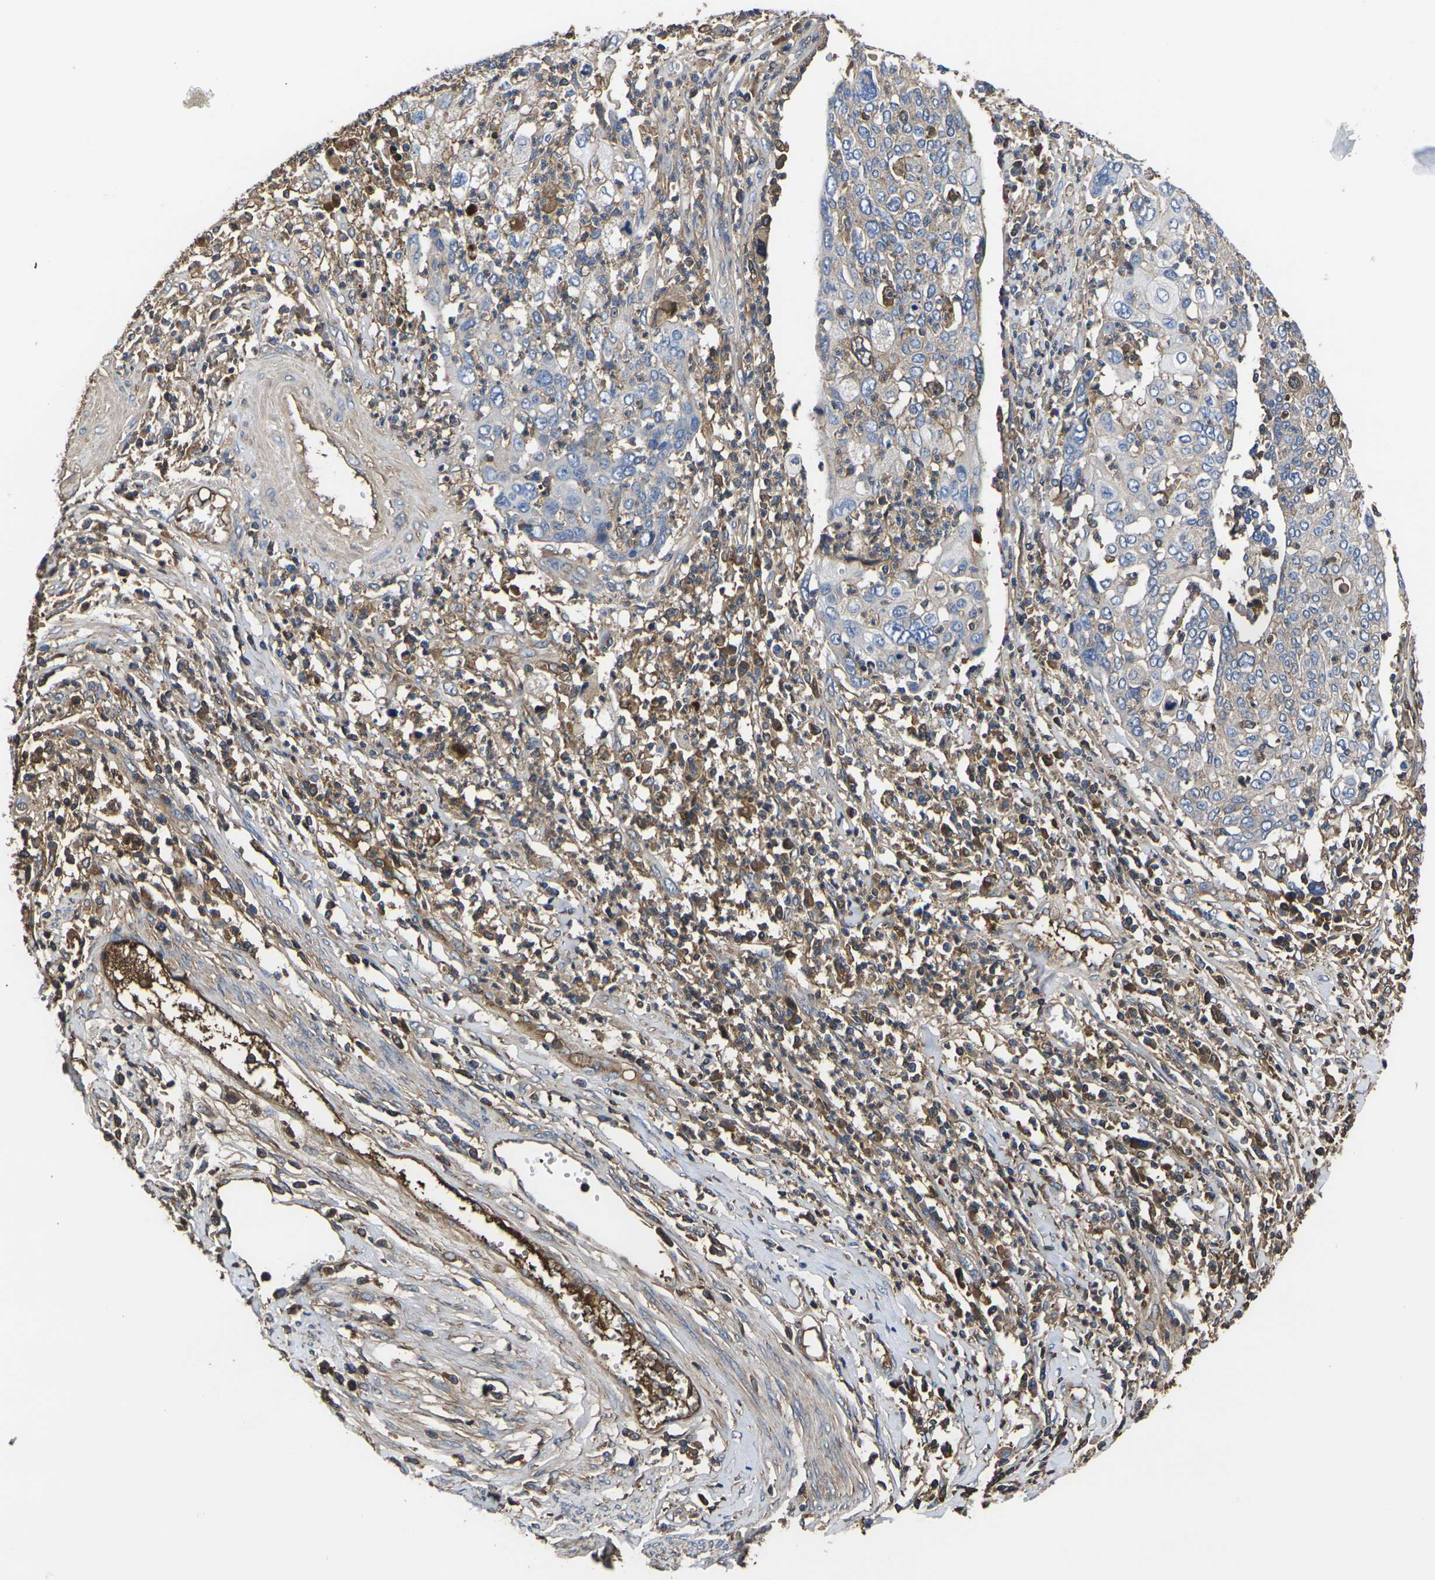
{"staining": {"intensity": "negative", "quantity": "none", "location": "none"}, "tissue": "cervical cancer", "cell_type": "Tumor cells", "image_type": "cancer", "snomed": [{"axis": "morphology", "description": "Squamous cell carcinoma, NOS"}, {"axis": "topography", "description": "Cervix"}], "caption": "Photomicrograph shows no protein staining in tumor cells of cervical cancer (squamous cell carcinoma) tissue.", "gene": "HSPG2", "patient": {"sex": "female", "age": 40}}